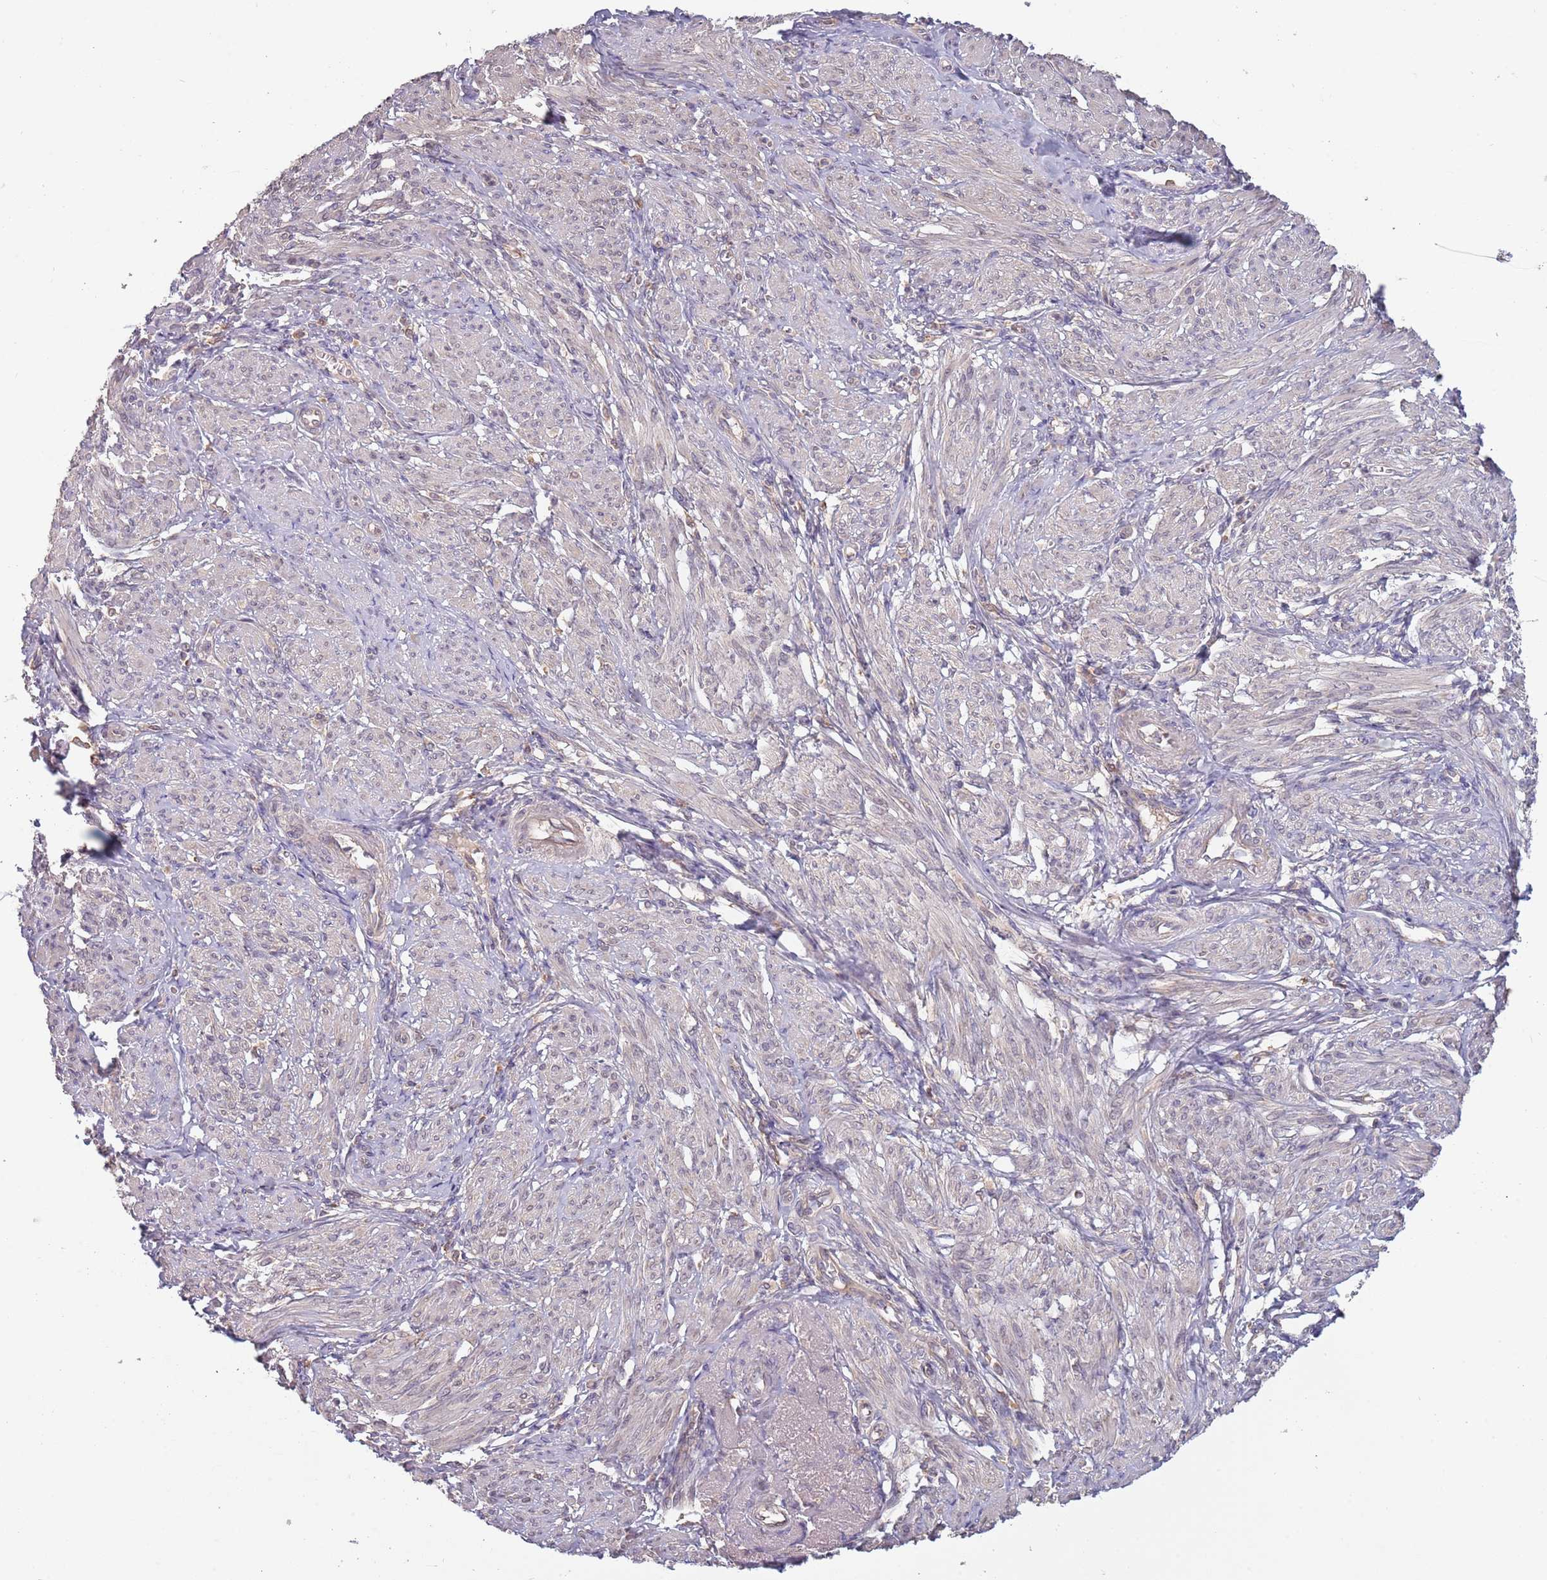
{"staining": {"intensity": "negative", "quantity": "none", "location": "none"}, "tissue": "smooth muscle", "cell_type": "Smooth muscle cells", "image_type": "normal", "snomed": [{"axis": "morphology", "description": "Normal tissue, NOS"}, {"axis": "topography", "description": "Smooth muscle"}], "caption": "The image reveals no significant positivity in smooth muscle cells of smooth muscle. (Brightfield microscopy of DAB (3,3'-diaminobenzidine) immunohistochemistry (IHC) at high magnification).", "gene": "USP32", "patient": {"sex": "female", "age": 39}}